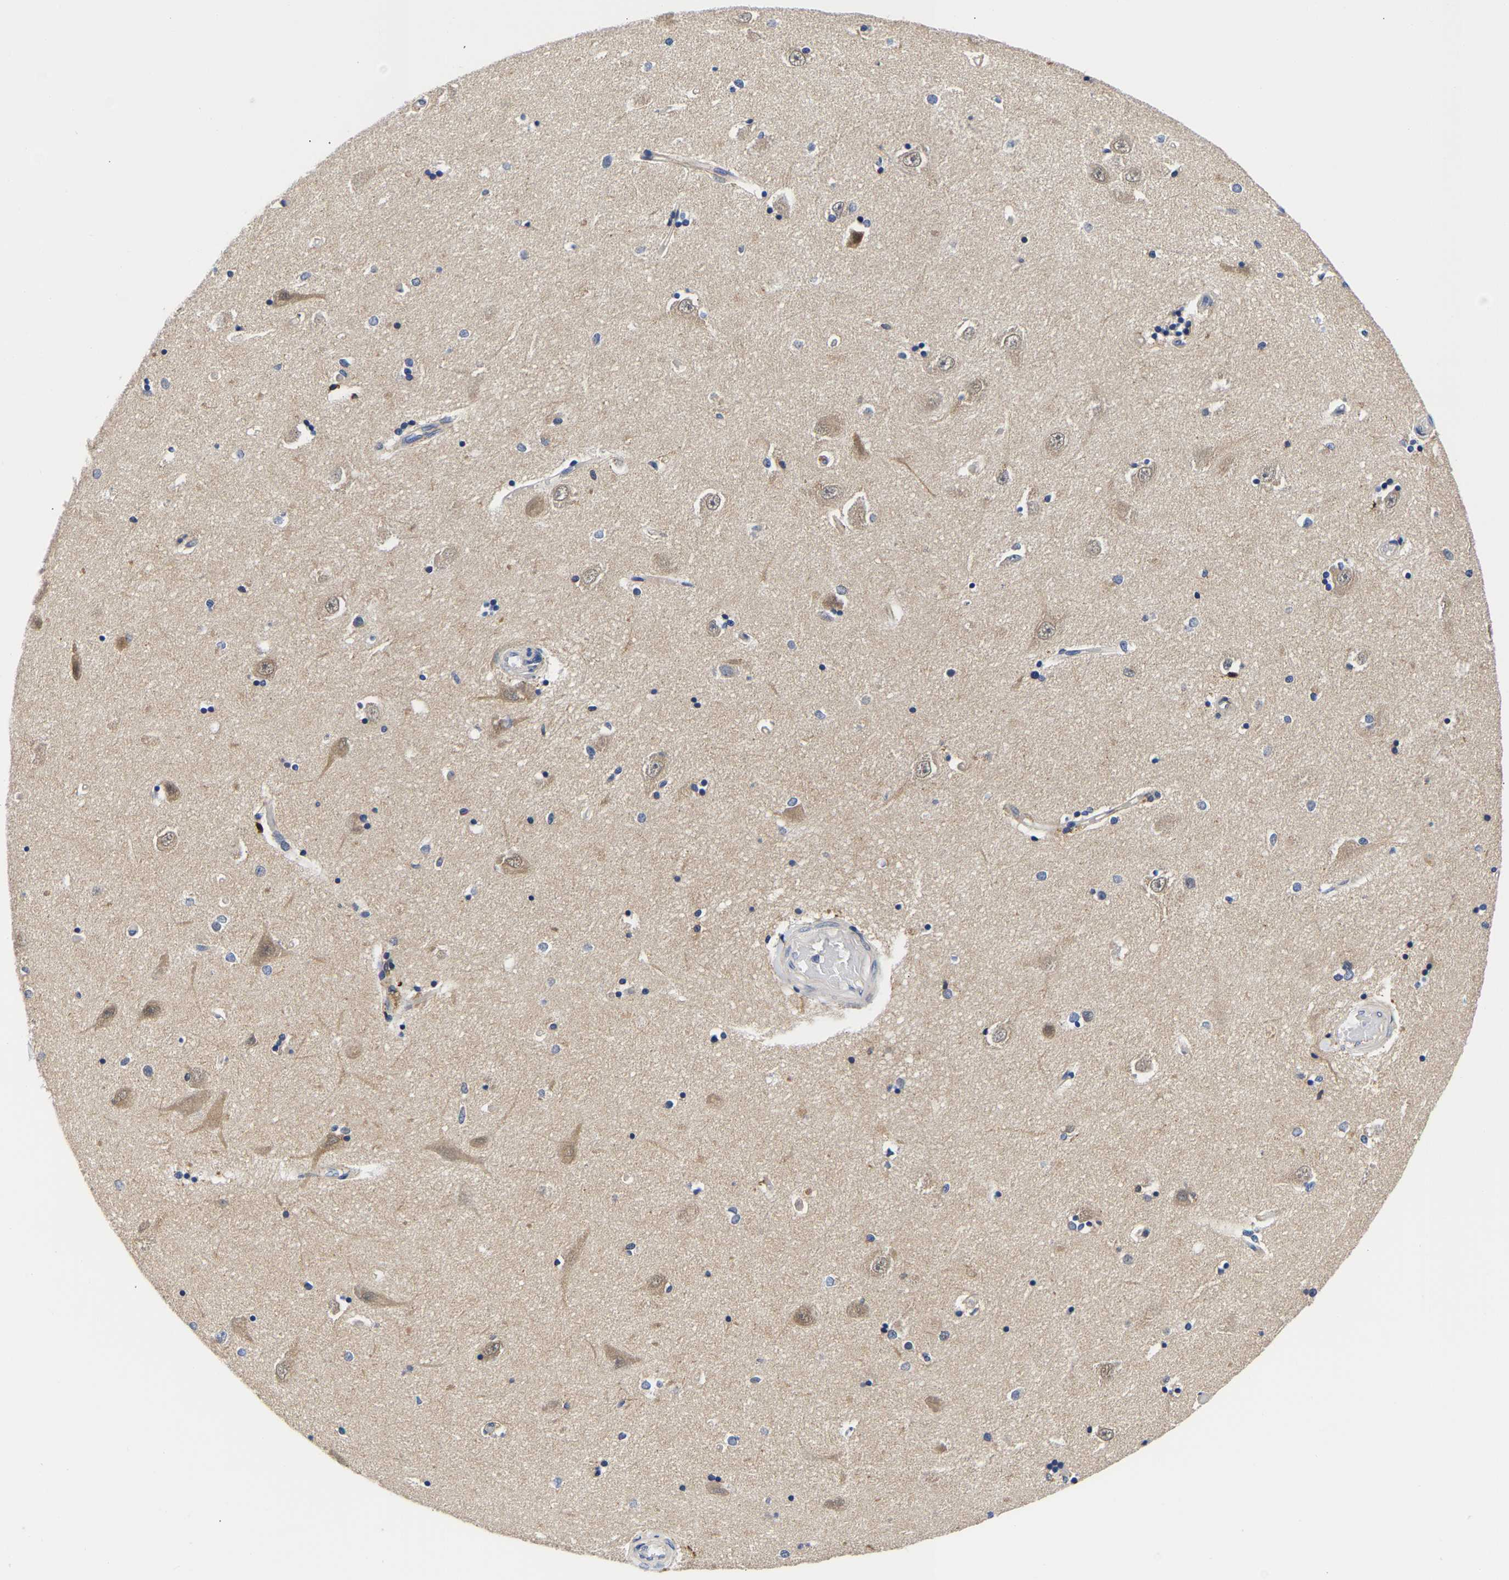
{"staining": {"intensity": "negative", "quantity": "none", "location": "none"}, "tissue": "hippocampus", "cell_type": "Glial cells", "image_type": "normal", "snomed": [{"axis": "morphology", "description": "Normal tissue, NOS"}, {"axis": "topography", "description": "Hippocampus"}], "caption": "Protein analysis of unremarkable hippocampus shows no significant expression in glial cells. (DAB IHC visualized using brightfield microscopy, high magnification).", "gene": "CCDC6", "patient": {"sex": "male", "age": 45}}